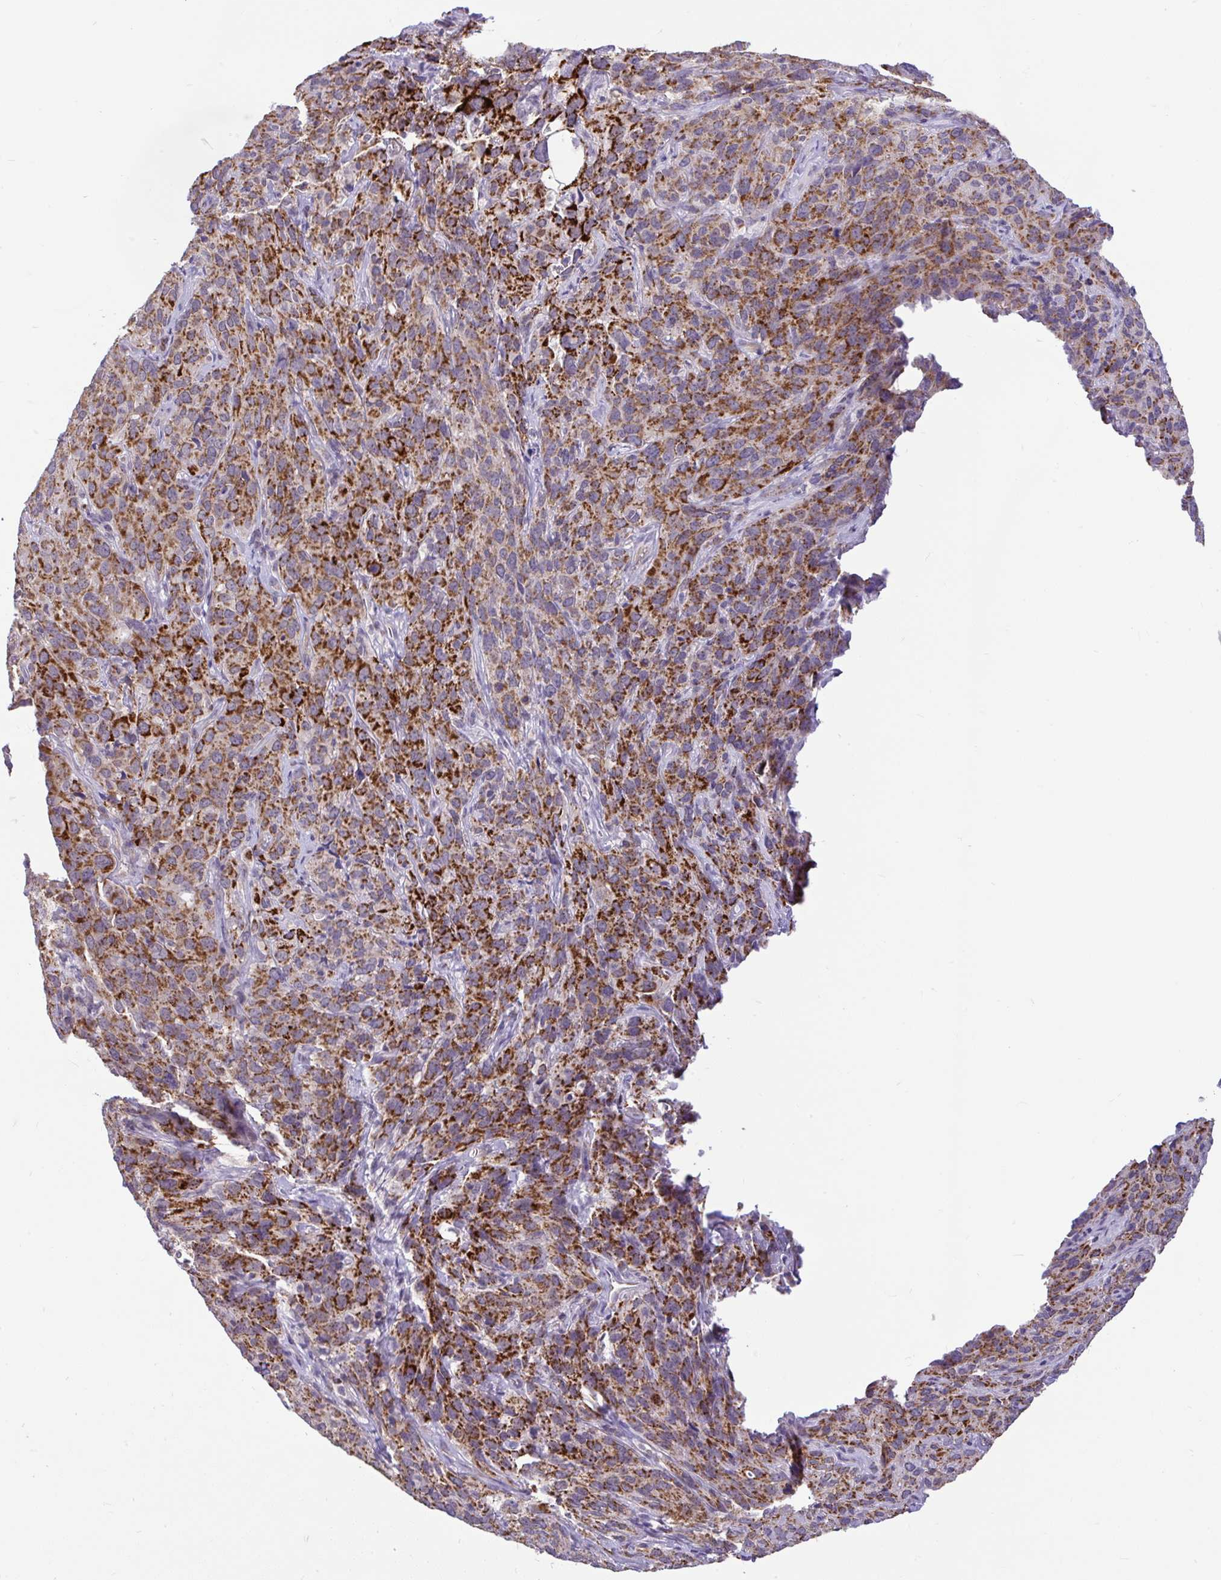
{"staining": {"intensity": "strong", "quantity": ">75%", "location": "cytoplasmic/membranous"}, "tissue": "cervical cancer", "cell_type": "Tumor cells", "image_type": "cancer", "snomed": [{"axis": "morphology", "description": "Squamous cell carcinoma, NOS"}, {"axis": "topography", "description": "Cervix"}], "caption": "IHC (DAB) staining of human cervical squamous cell carcinoma displays strong cytoplasmic/membranous protein positivity in approximately >75% of tumor cells. (IHC, brightfield microscopy, high magnification).", "gene": "PYCR2", "patient": {"sex": "female", "age": 51}}